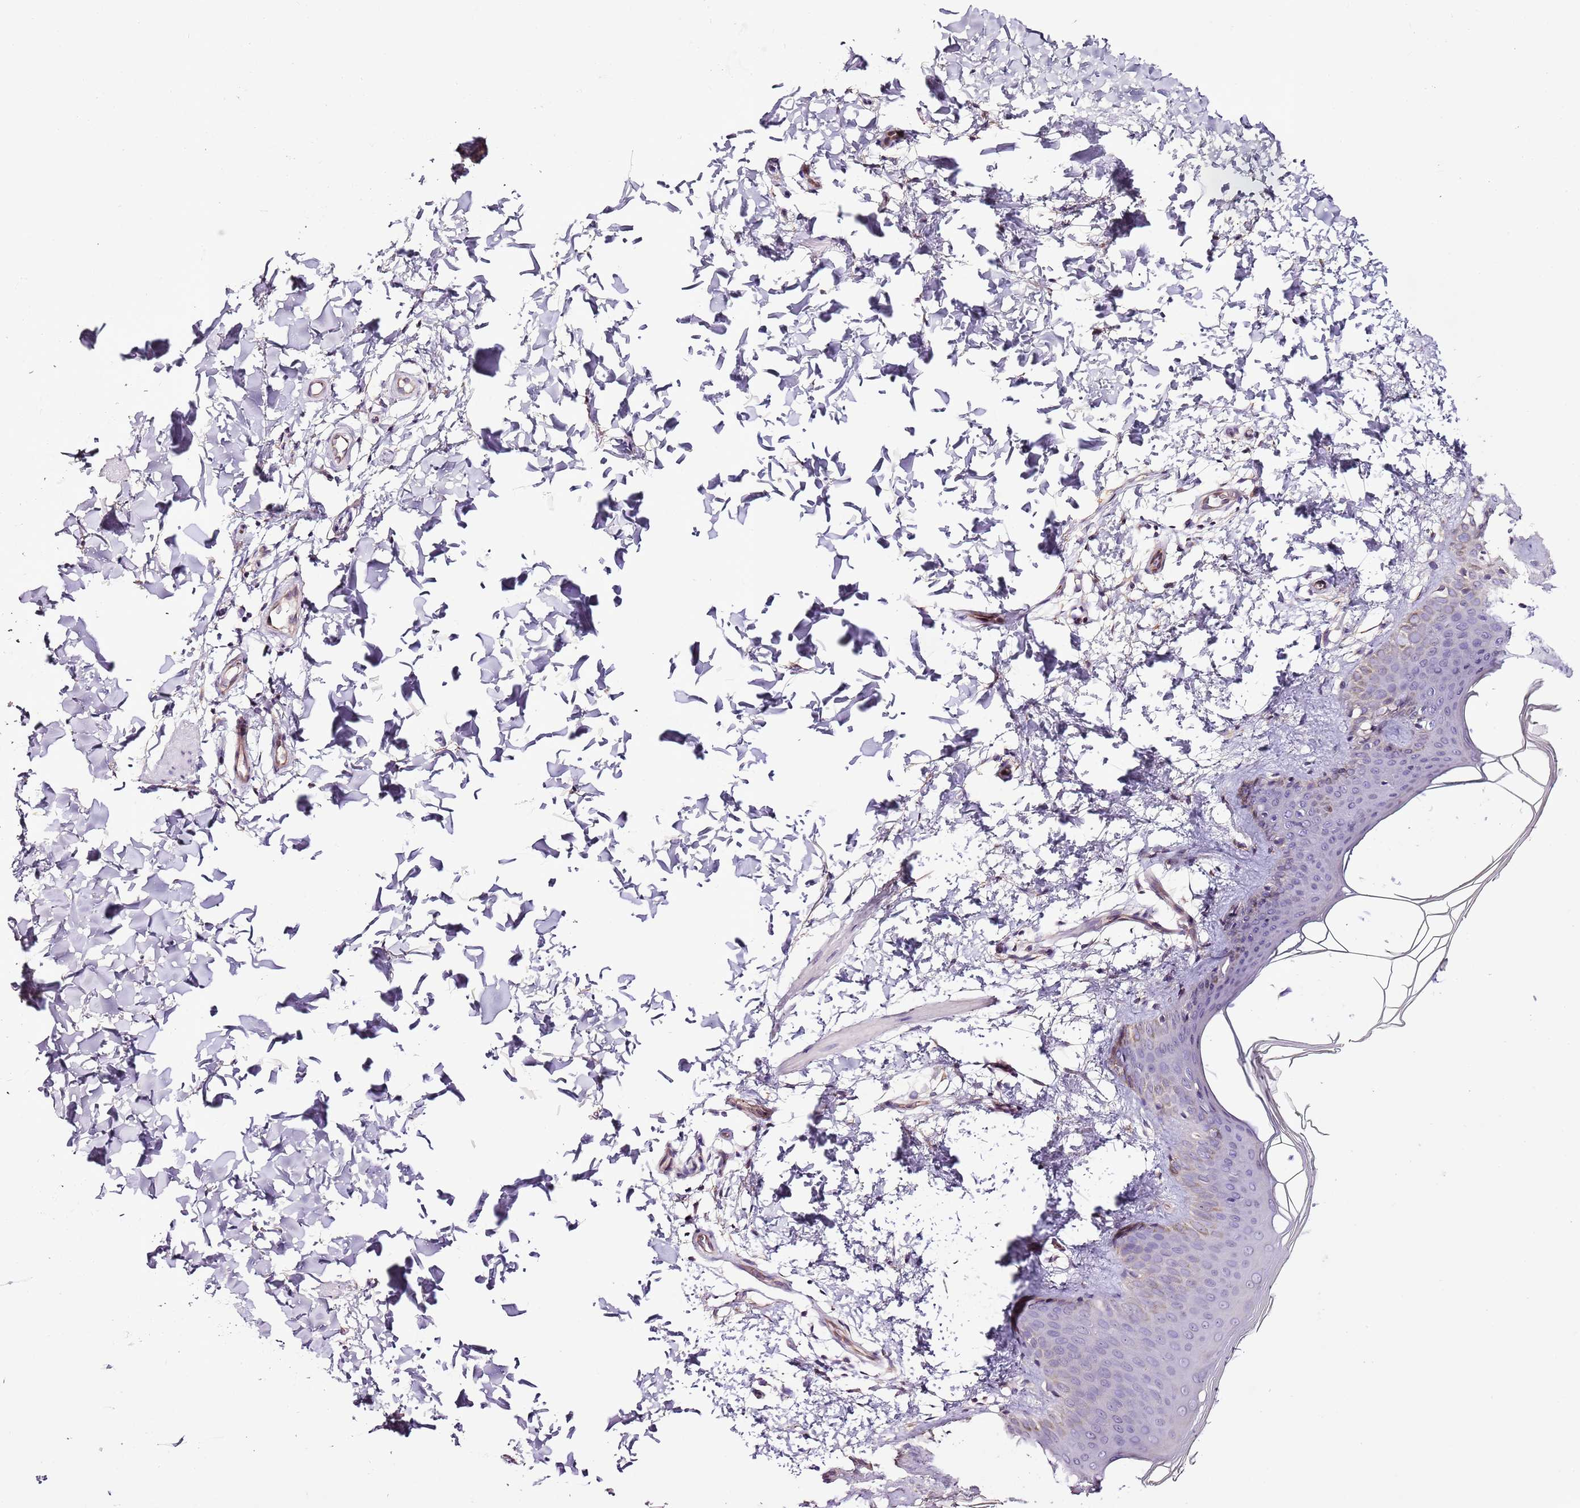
{"staining": {"intensity": "negative", "quantity": "none", "location": "none"}, "tissue": "skin", "cell_type": "Fibroblasts", "image_type": "normal", "snomed": [{"axis": "morphology", "description": "Normal tissue, NOS"}, {"axis": "topography", "description": "Skin"}], "caption": "Immunohistochemistry (IHC) histopathology image of unremarkable skin: skin stained with DAB shows no significant protein expression in fibroblasts. (Stains: DAB (3,3'-diaminobenzidine) immunohistochemistry with hematoxylin counter stain, Microscopy: brightfield microscopy at high magnification).", "gene": "CMKLR1", "patient": {"sex": "male", "age": 36}}